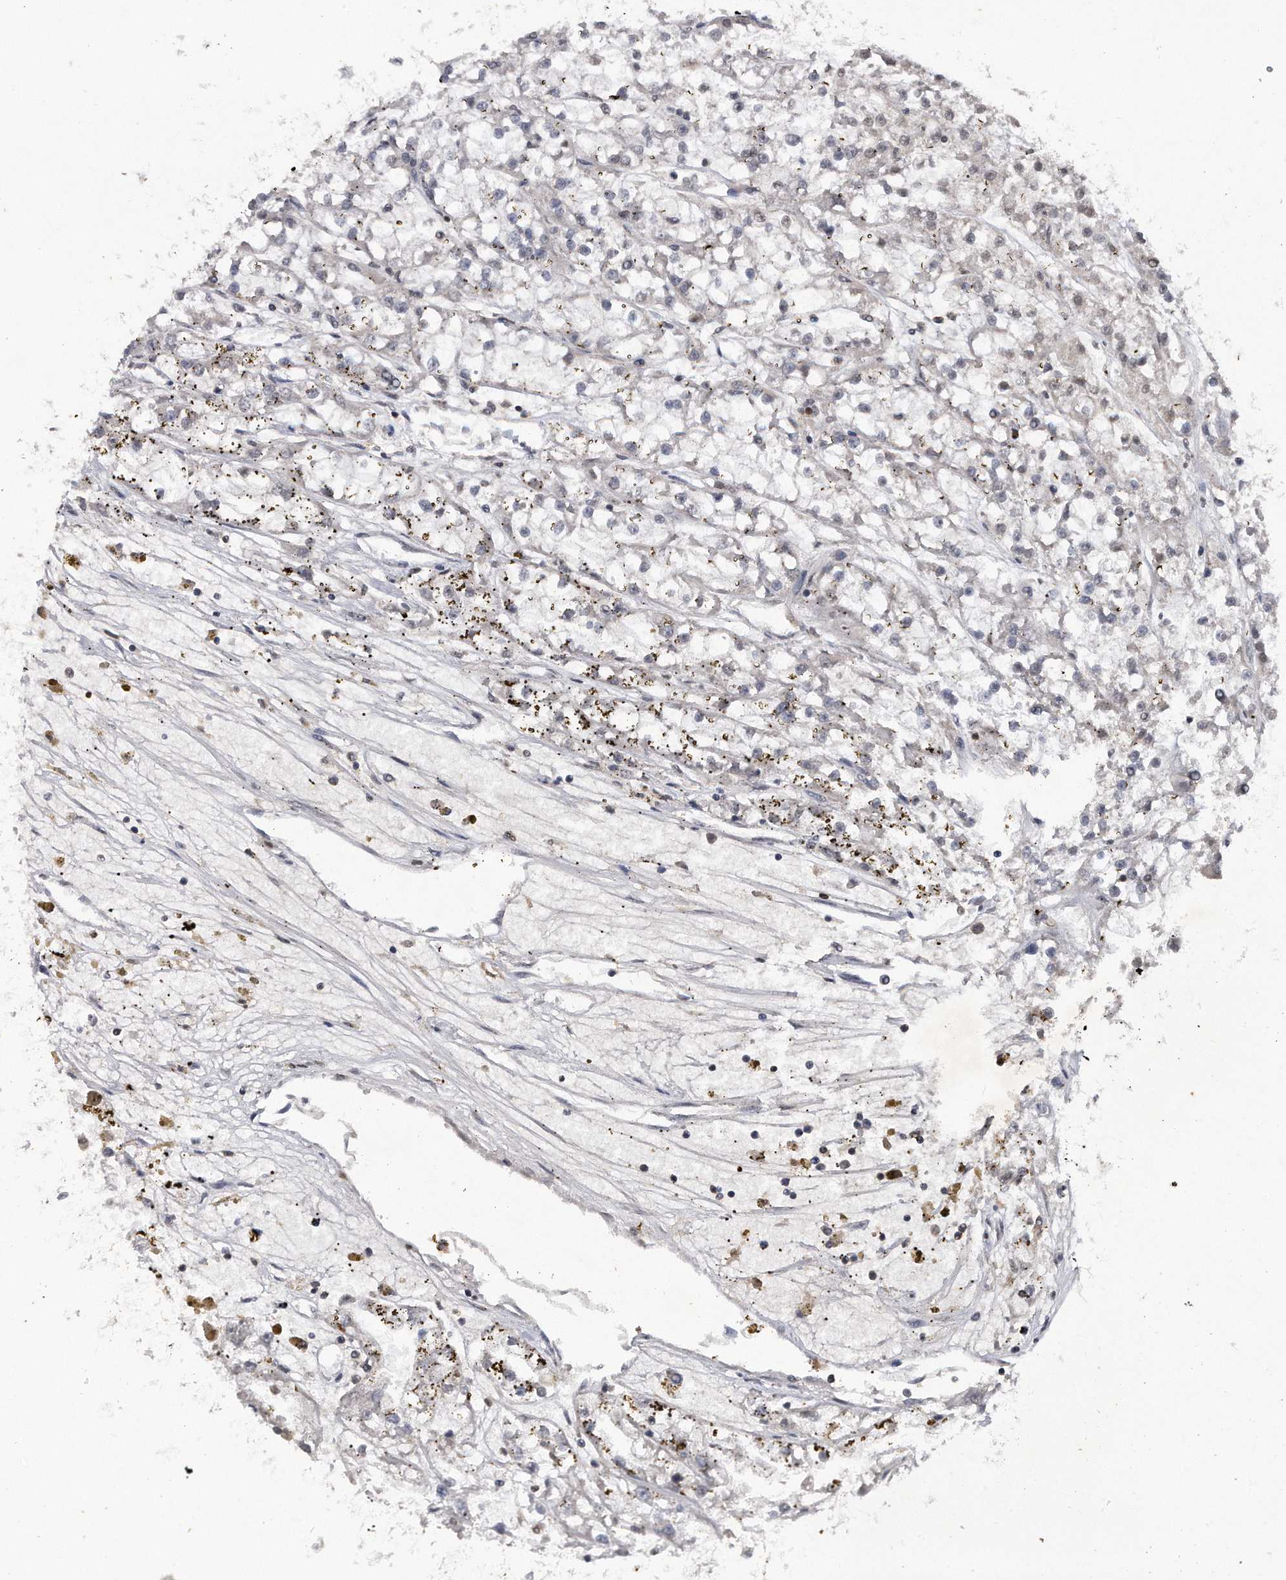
{"staining": {"intensity": "negative", "quantity": "none", "location": "none"}, "tissue": "renal cancer", "cell_type": "Tumor cells", "image_type": "cancer", "snomed": [{"axis": "morphology", "description": "Adenocarcinoma, NOS"}, {"axis": "topography", "description": "Kidney"}], "caption": "Human renal adenocarcinoma stained for a protein using IHC demonstrates no expression in tumor cells.", "gene": "VIRMA", "patient": {"sex": "female", "age": 52}}